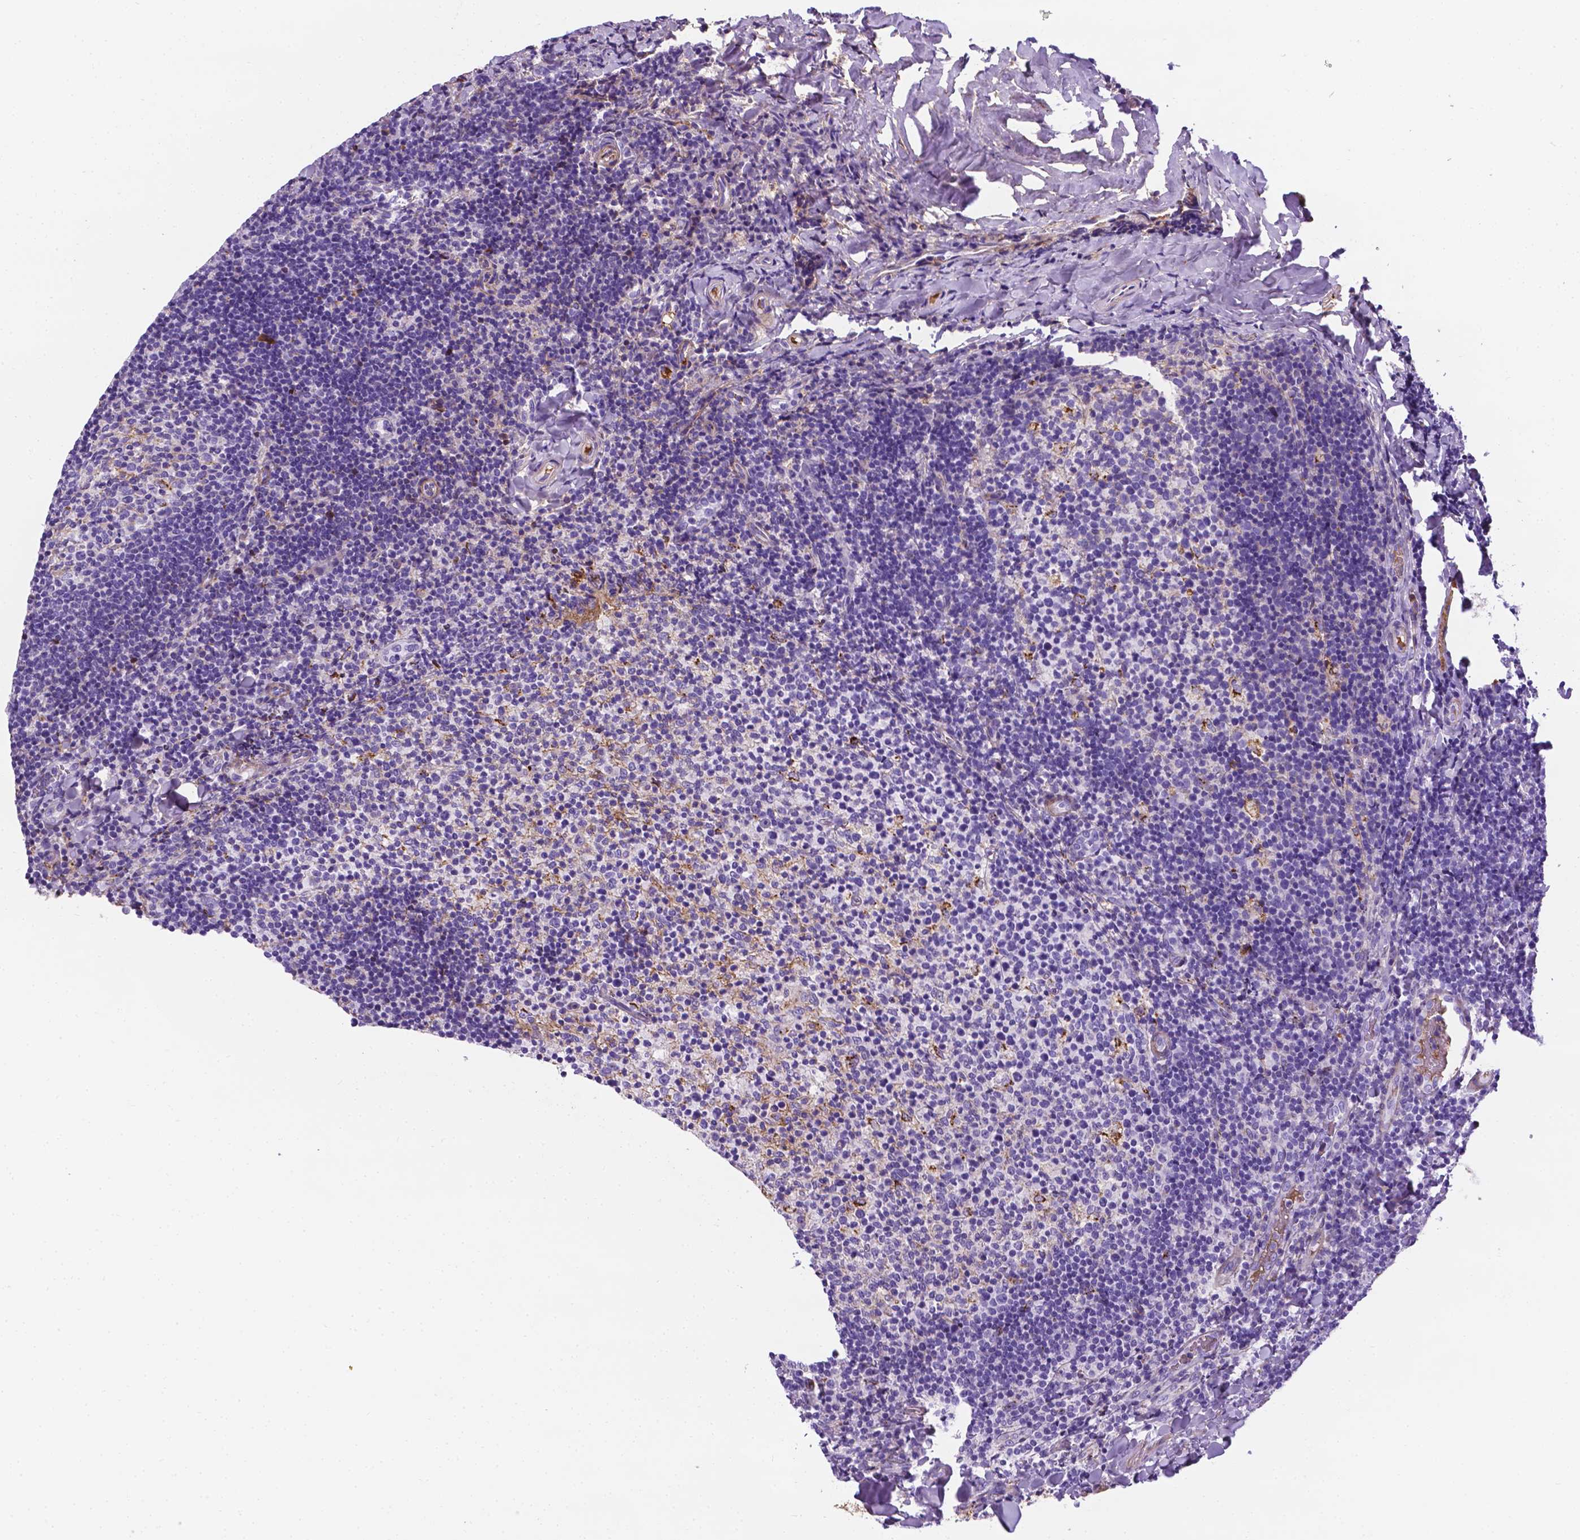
{"staining": {"intensity": "moderate", "quantity": "<25%", "location": "cytoplasmic/membranous"}, "tissue": "tonsil", "cell_type": "Germinal center cells", "image_type": "normal", "snomed": [{"axis": "morphology", "description": "Normal tissue, NOS"}, {"axis": "topography", "description": "Tonsil"}], "caption": "Tonsil stained with IHC exhibits moderate cytoplasmic/membranous staining in about <25% of germinal center cells. (Stains: DAB in brown, nuclei in blue, Microscopy: brightfield microscopy at high magnification).", "gene": "APOE", "patient": {"sex": "female", "age": 10}}